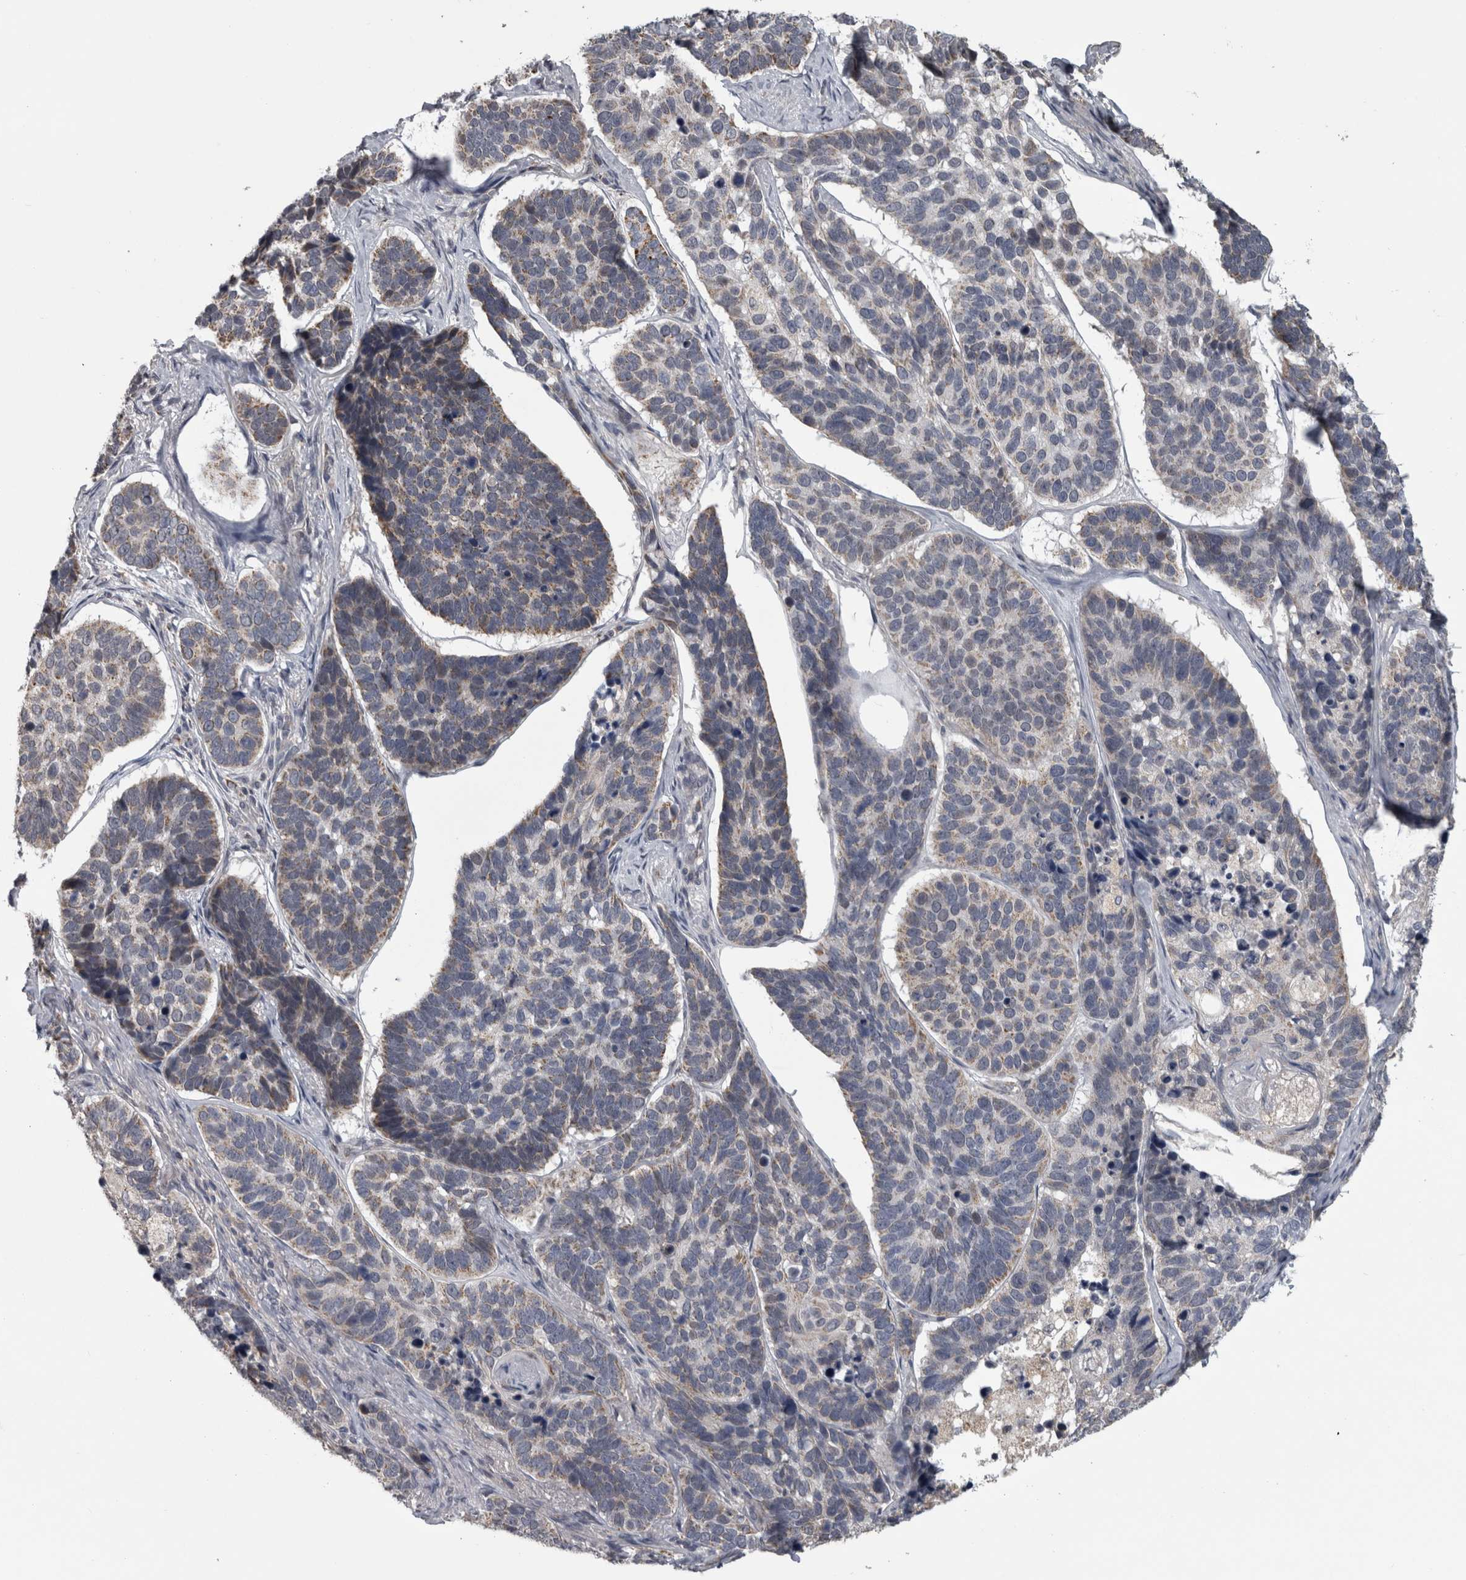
{"staining": {"intensity": "weak", "quantity": "<25%", "location": "cytoplasmic/membranous"}, "tissue": "skin cancer", "cell_type": "Tumor cells", "image_type": "cancer", "snomed": [{"axis": "morphology", "description": "Basal cell carcinoma"}, {"axis": "topography", "description": "Skin"}], "caption": "The image shows no significant positivity in tumor cells of skin basal cell carcinoma.", "gene": "DBT", "patient": {"sex": "male", "age": 62}}